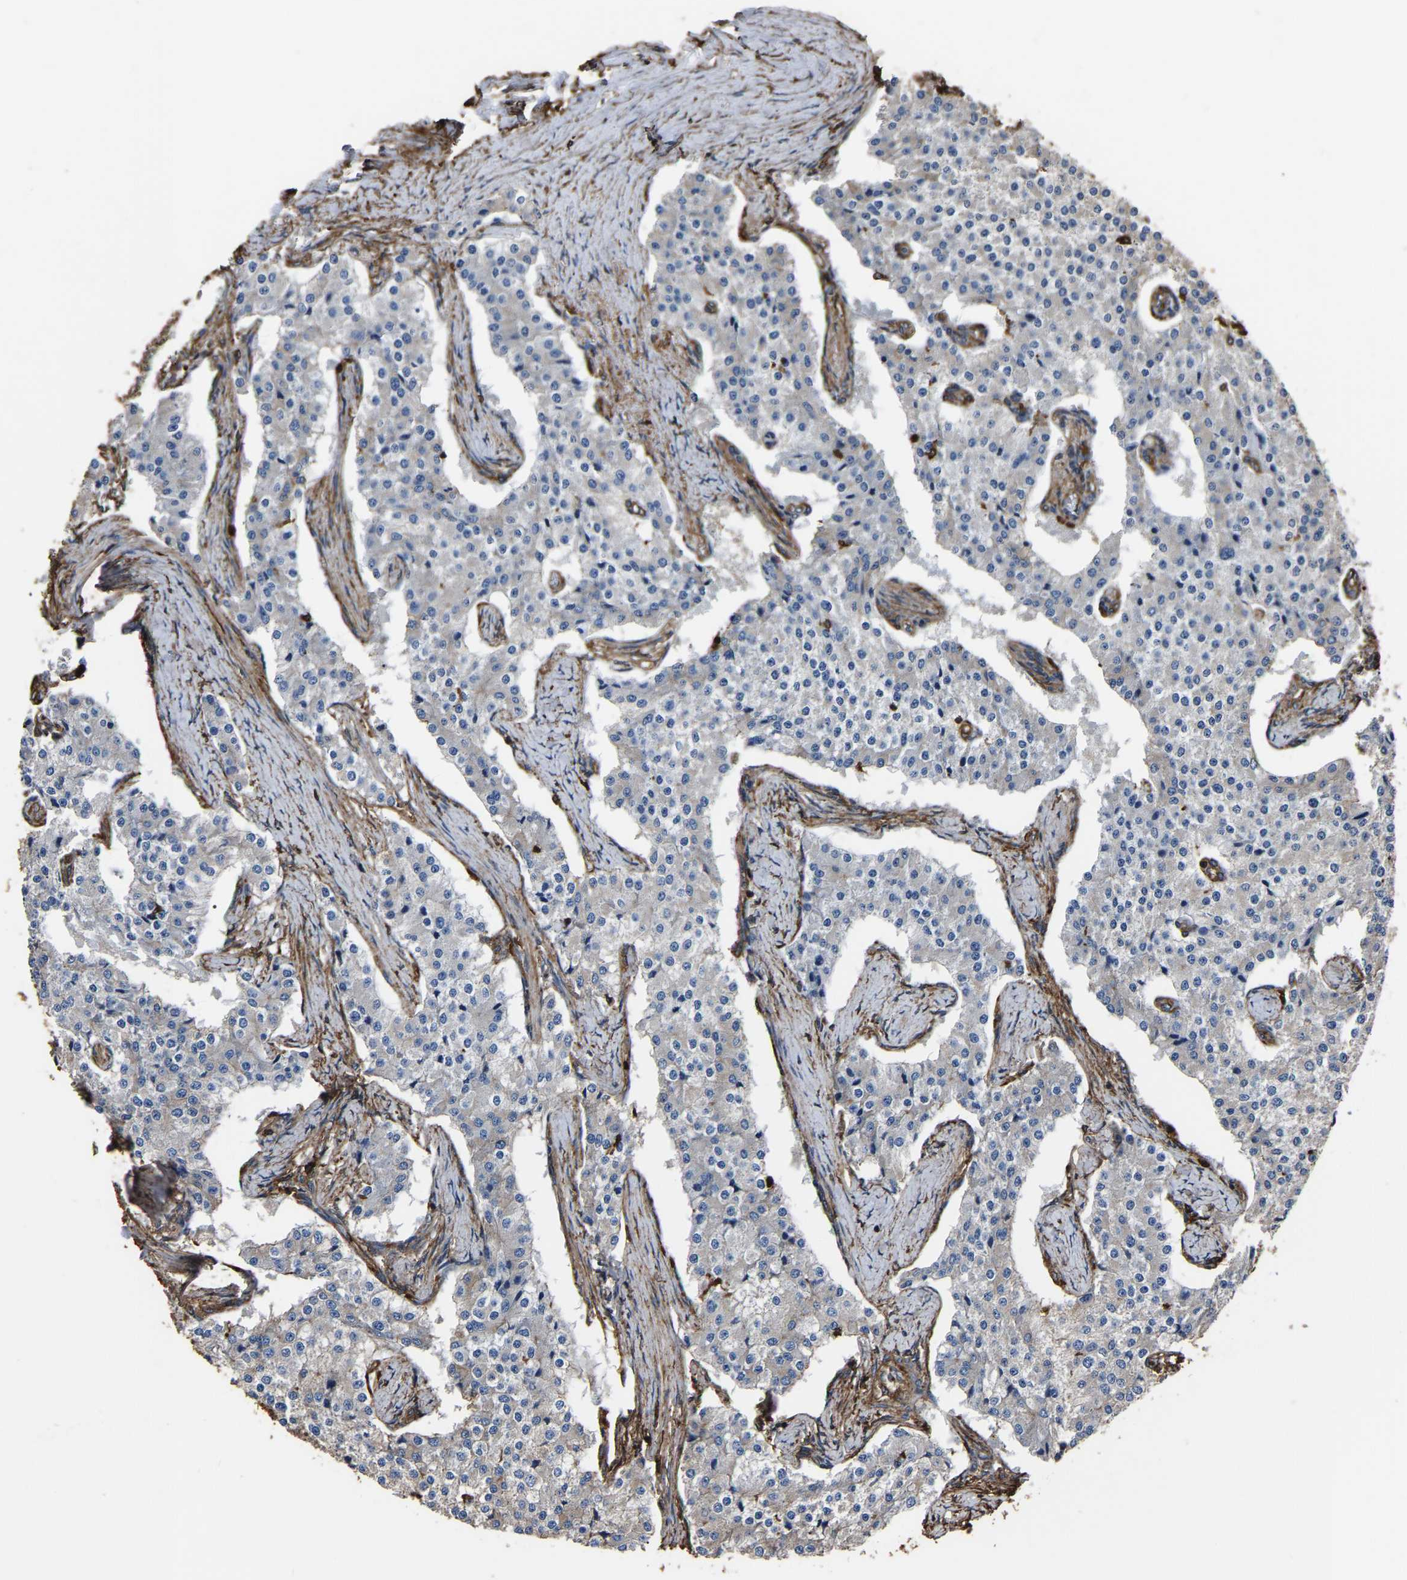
{"staining": {"intensity": "negative", "quantity": "none", "location": "none"}, "tissue": "carcinoid", "cell_type": "Tumor cells", "image_type": "cancer", "snomed": [{"axis": "morphology", "description": "Carcinoid, malignant, NOS"}, {"axis": "topography", "description": "Colon"}], "caption": "Immunohistochemical staining of human carcinoid shows no significant expression in tumor cells. Brightfield microscopy of IHC stained with DAB (3,3'-diaminobenzidine) (brown) and hematoxylin (blue), captured at high magnification.", "gene": "ARMT1", "patient": {"sex": "female", "age": 52}}